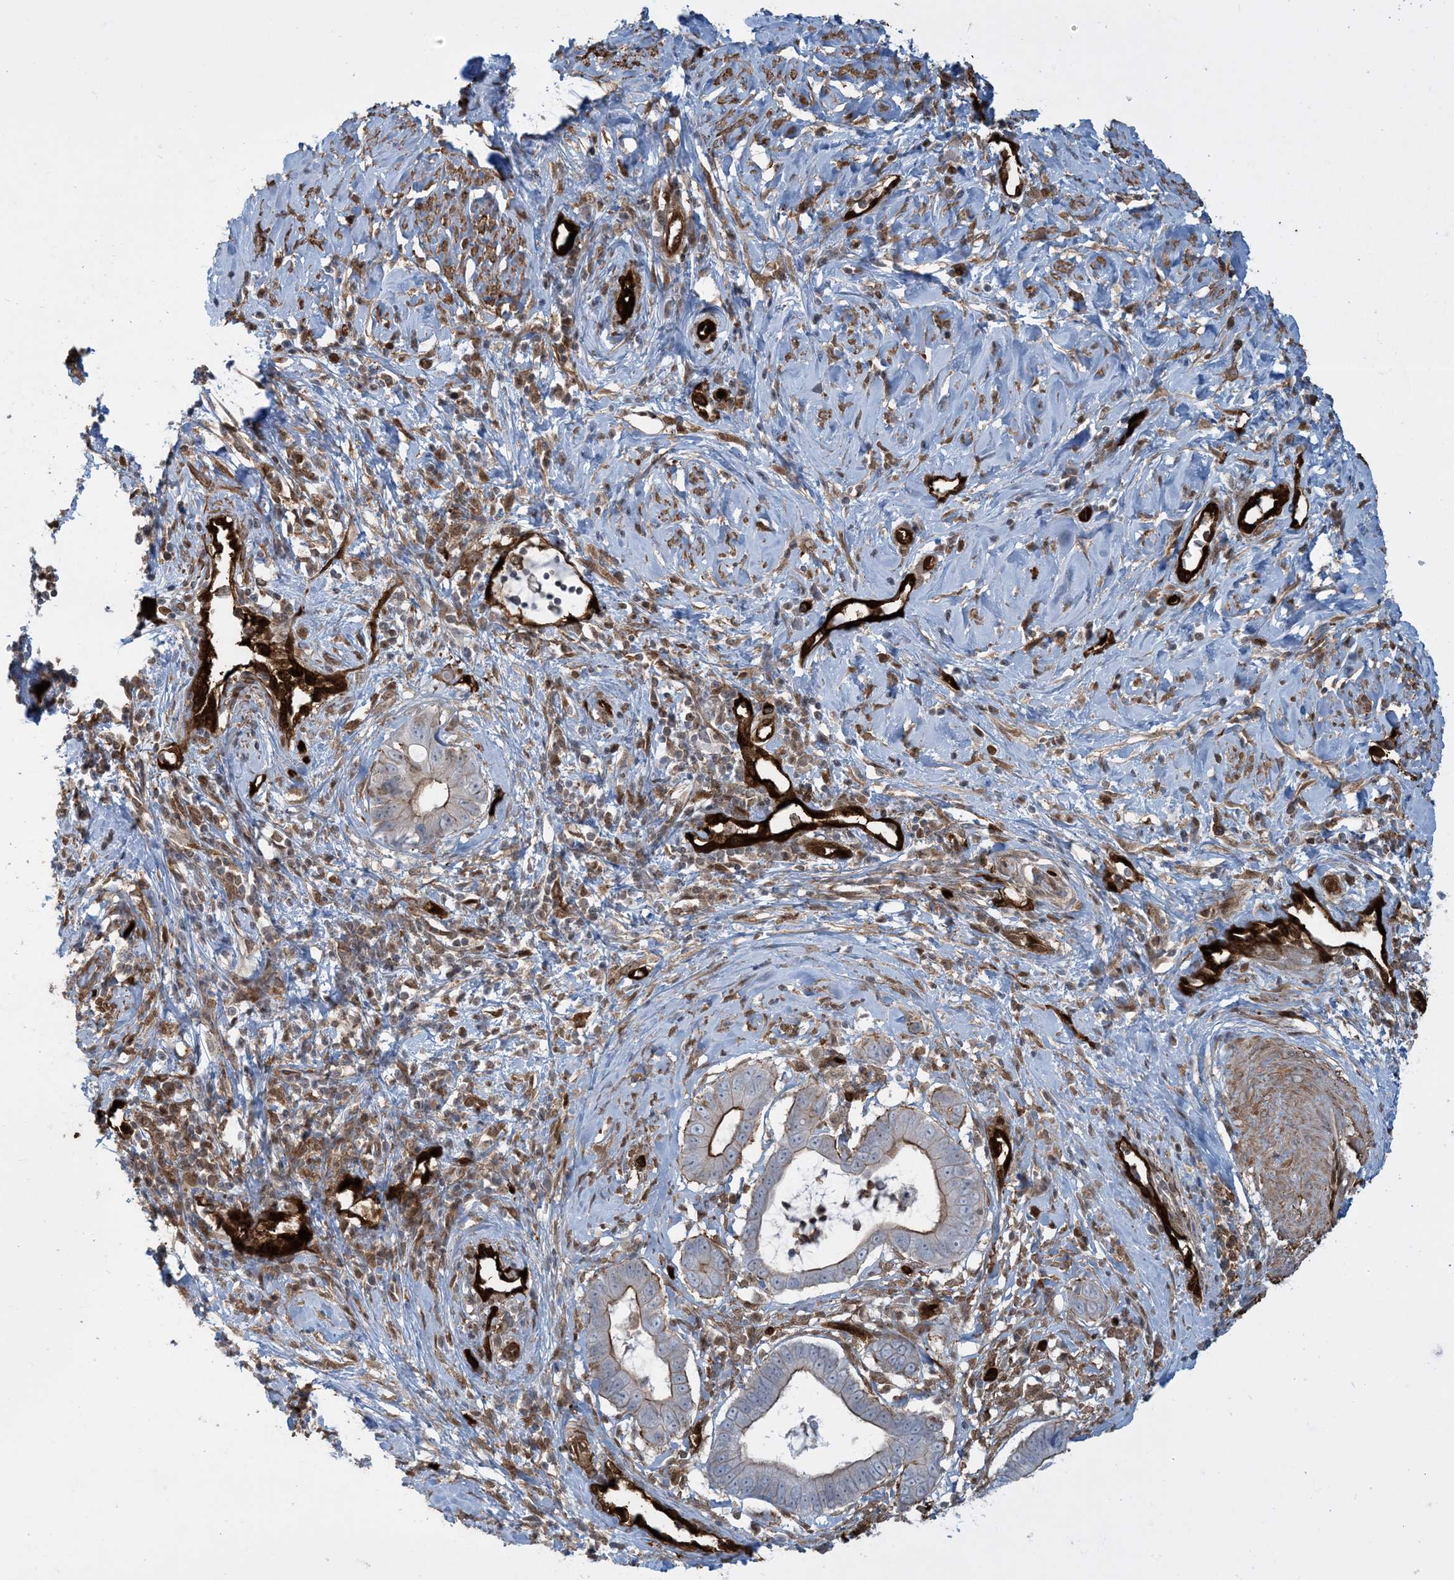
{"staining": {"intensity": "strong", "quantity": ">75%", "location": "cytoplasmic/membranous"}, "tissue": "cervical cancer", "cell_type": "Tumor cells", "image_type": "cancer", "snomed": [{"axis": "morphology", "description": "Adenocarcinoma, NOS"}, {"axis": "topography", "description": "Cervix"}], "caption": "Brown immunohistochemical staining in human cervical cancer (adenocarcinoma) reveals strong cytoplasmic/membranous positivity in approximately >75% of tumor cells.", "gene": "PPM1F", "patient": {"sex": "female", "age": 44}}